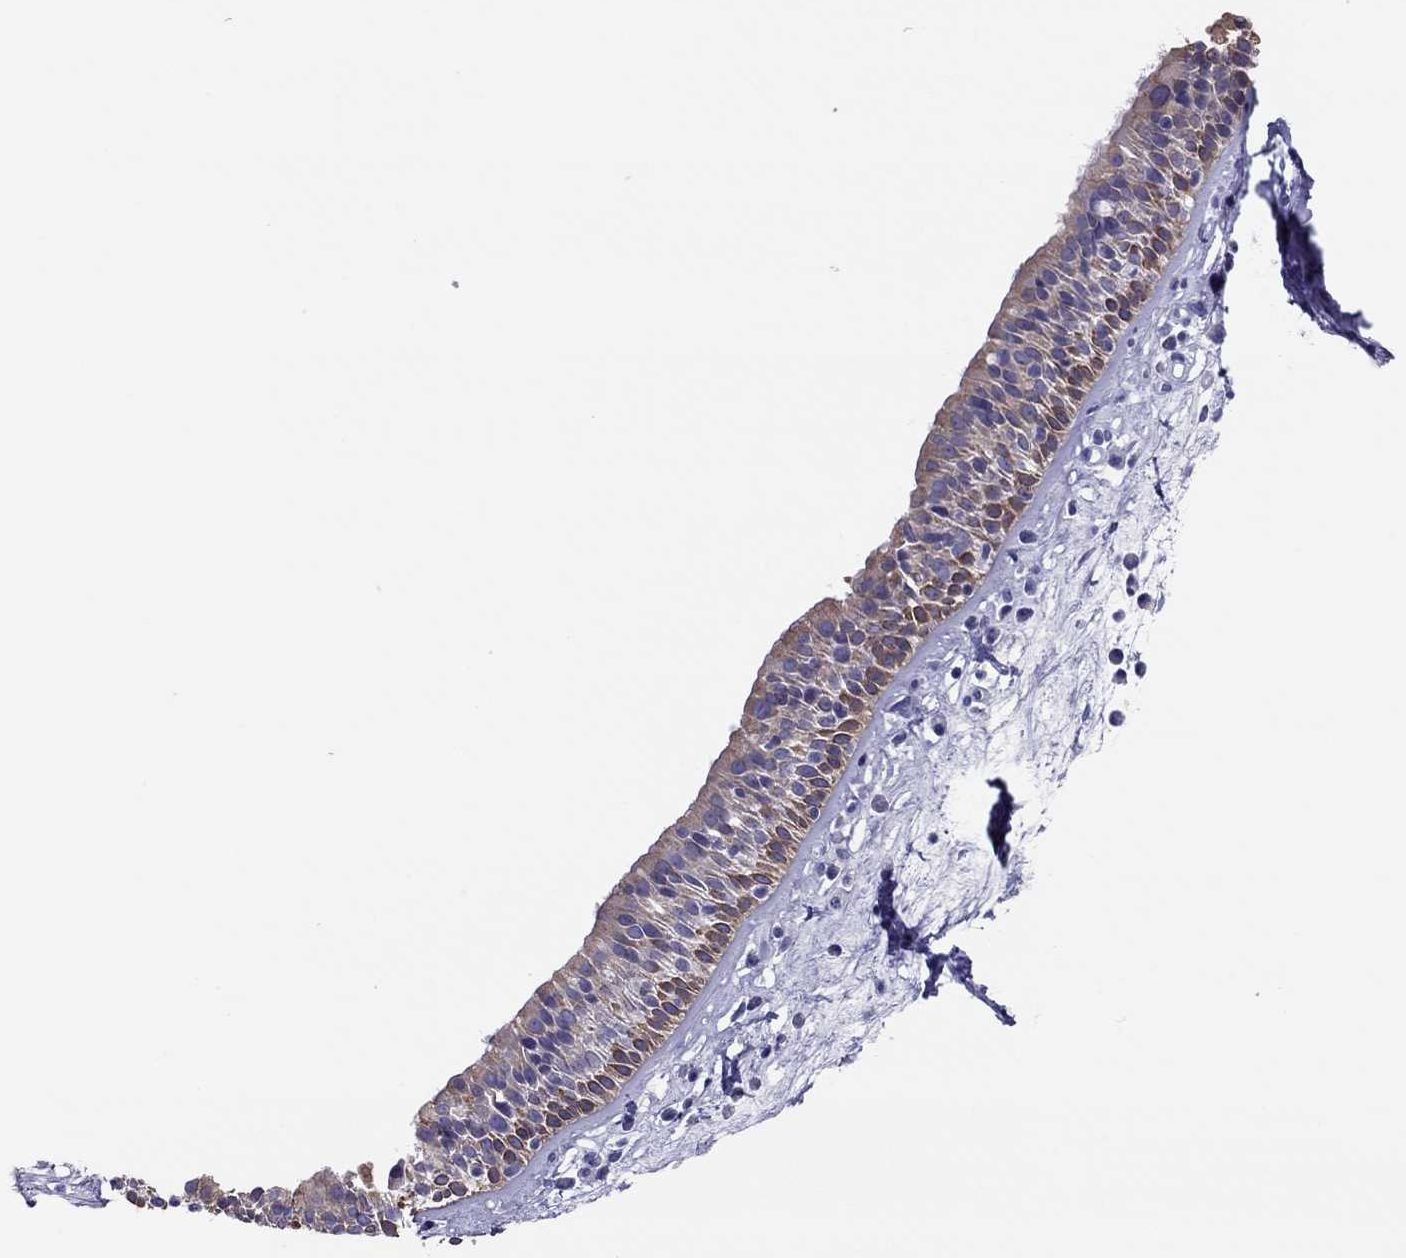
{"staining": {"intensity": "moderate", "quantity": "<25%", "location": "cytoplasmic/membranous"}, "tissue": "nasopharynx", "cell_type": "Respiratory epithelial cells", "image_type": "normal", "snomed": [{"axis": "morphology", "description": "Normal tissue, NOS"}, {"axis": "topography", "description": "Nasopharynx"}], "caption": "Nasopharynx stained for a protein (brown) displays moderate cytoplasmic/membranous positive expression in about <25% of respiratory epithelial cells.", "gene": "MAEL", "patient": {"sex": "male", "age": 77}}